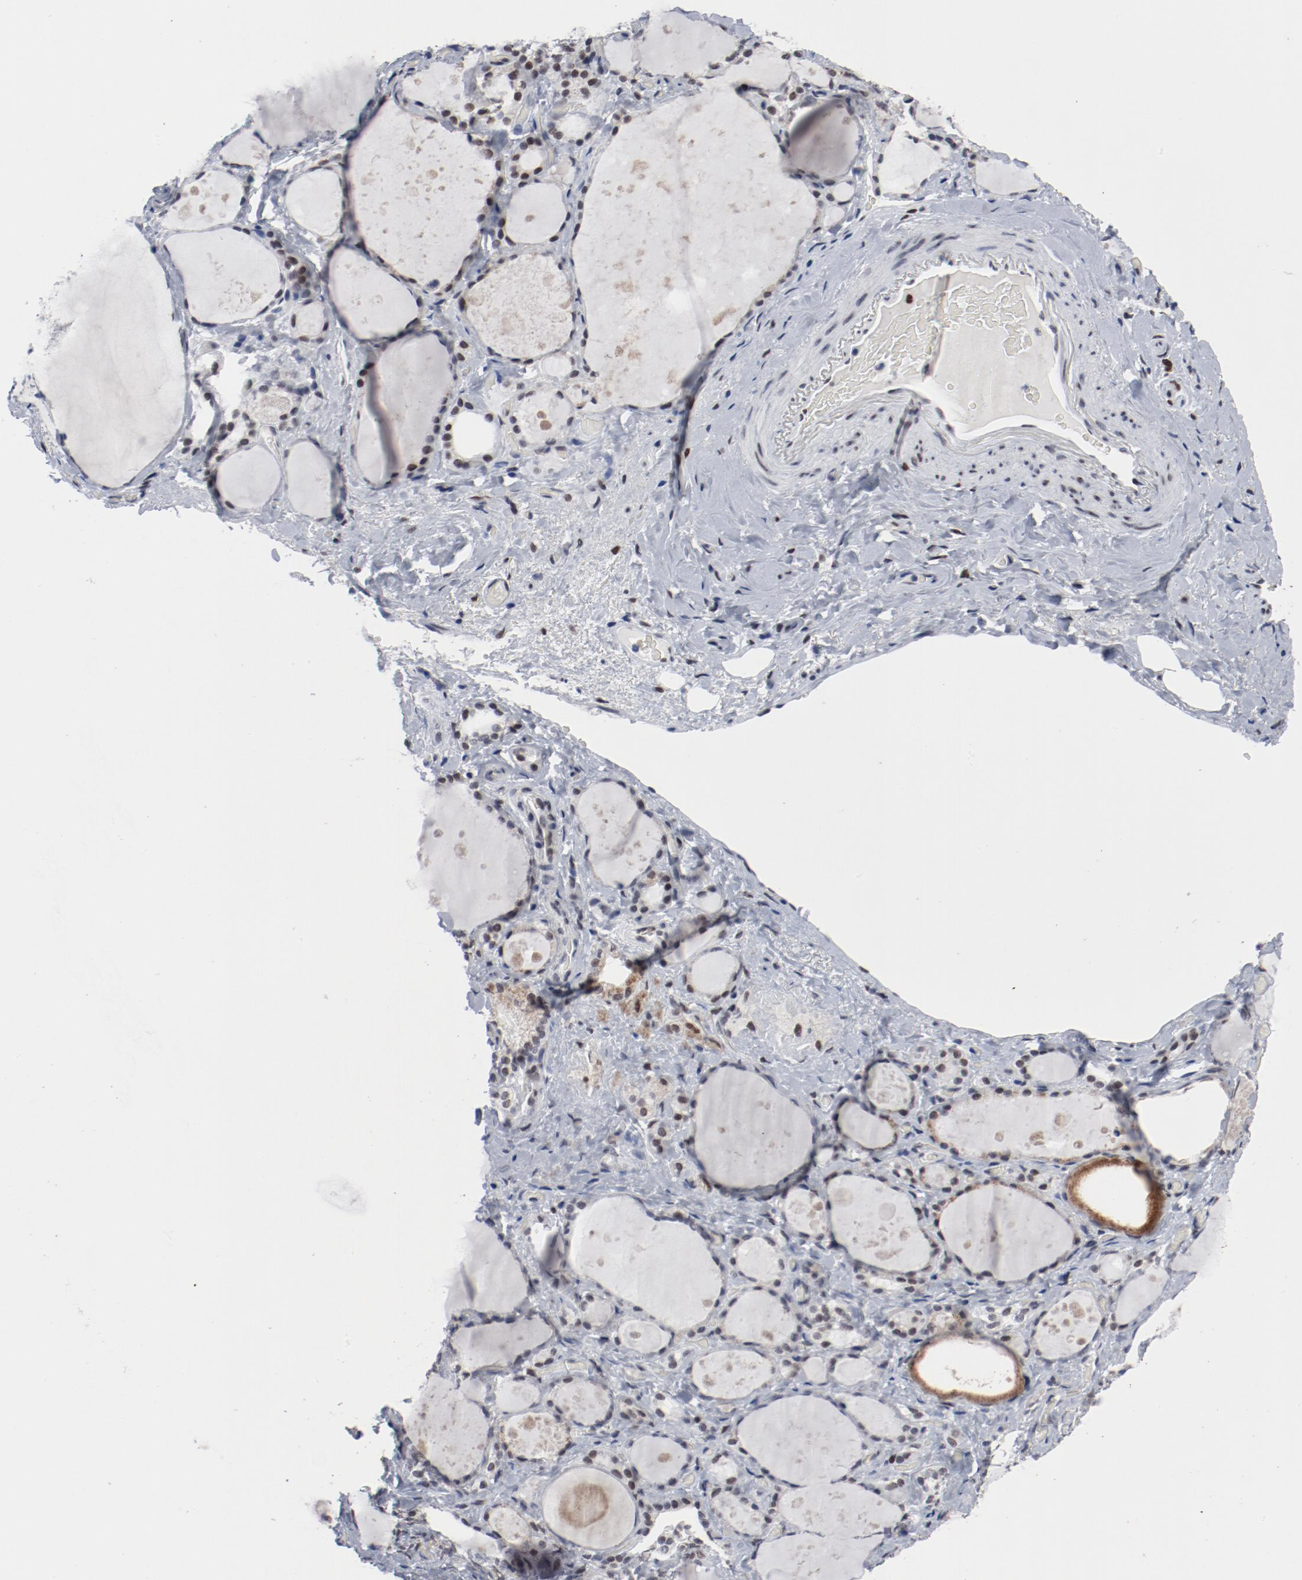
{"staining": {"intensity": "moderate", "quantity": ">75%", "location": "nuclear"}, "tissue": "thyroid gland", "cell_type": "Glandular cells", "image_type": "normal", "snomed": [{"axis": "morphology", "description": "Normal tissue, NOS"}, {"axis": "topography", "description": "Thyroid gland"}], "caption": "Moderate nuclear staining for a protein is present in about >75% of glandular cells of benign thyroid gland using immunohistochemistry (IHC).", "gene": "ARNT", "patient": {"sex": "female", "age": 75}}